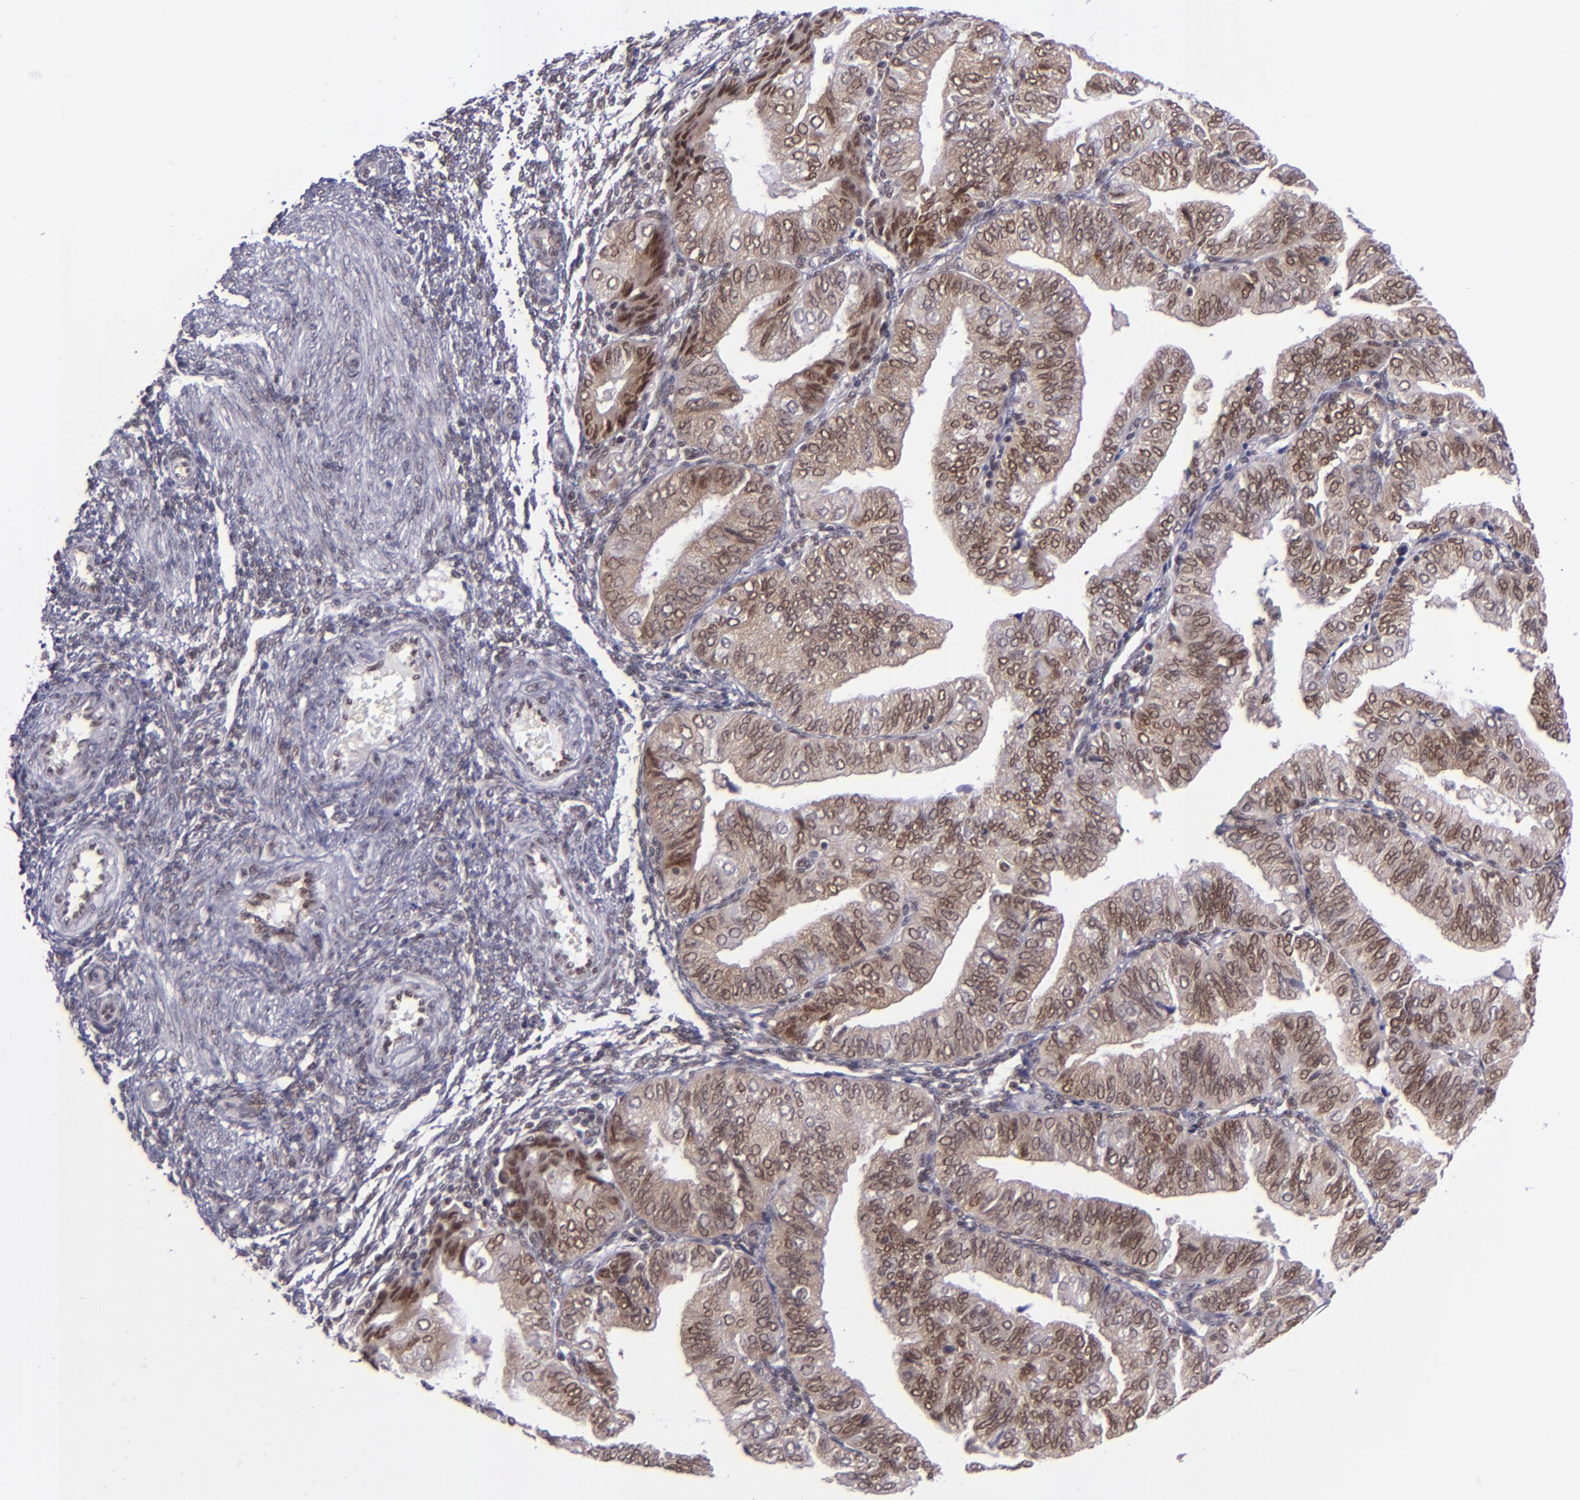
{"staining": {"intensity": "weak", "quantity": ">75%", "location": "cytoplasmic/membranous,nuclear"}, "tissue": "endometrial cancer", "cell_type": "Tumor cells", "image_type": "cancer", "snomed": [{"axis": "morphology", "description": "Adenocarcinoma, NOS"}, {"axis": "topography", "description": "Endometrium"}], "caption": "Immunohistochemical staining of human endometrial cancer (adenocarcinoma) displays low levels of weak cytoplasmic/membranous and nuclear protein staining in about >75% of tumor cells.", "gene": "BAG1", "patient": {"sex": "female", "age": 51}}